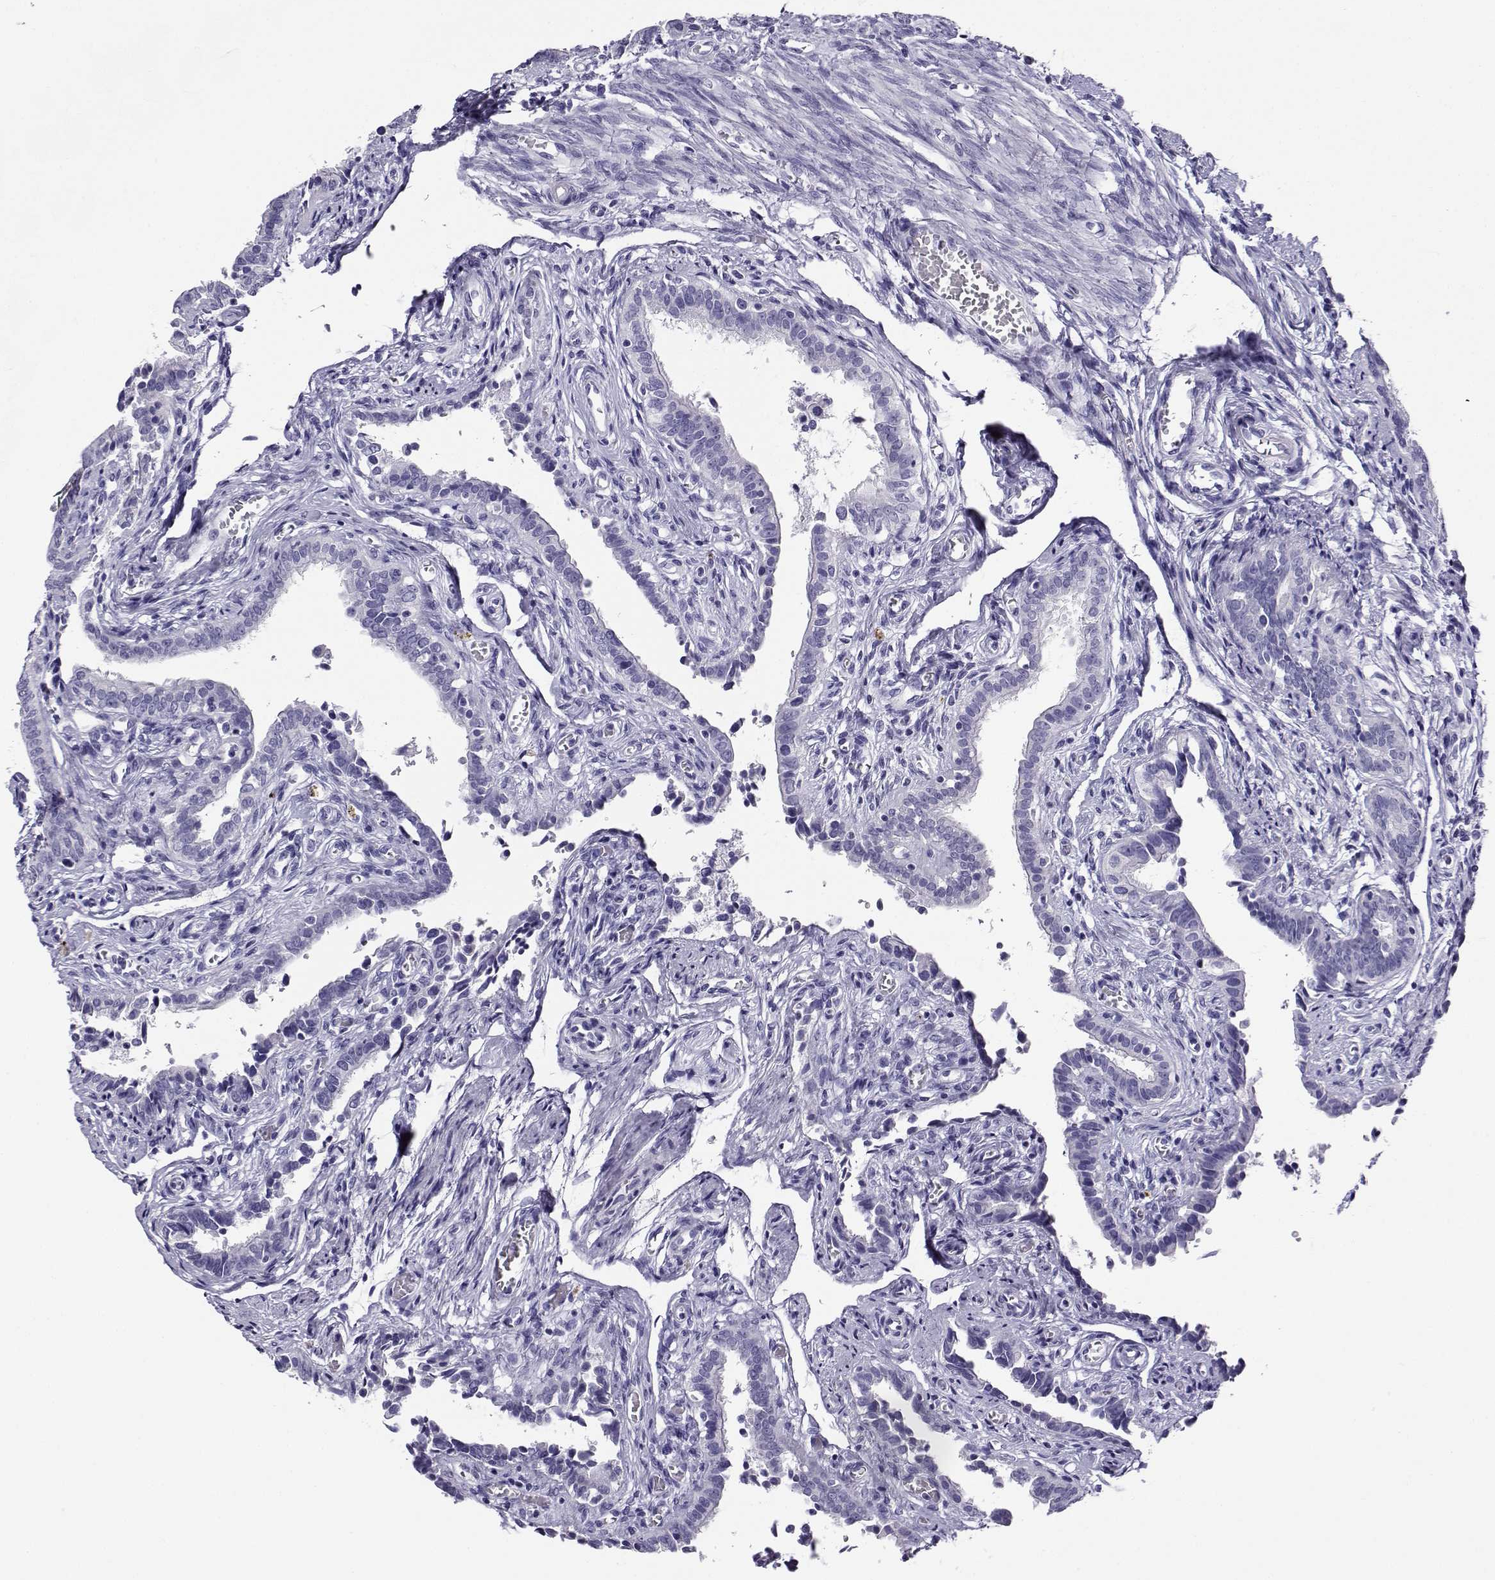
{"staining": {"intensity": "negative", "quantity": "none", "location": "none"}, "tissue": "fallopian tube", "cell_type": "Glandular cells", "image_type": "normal", "snomed": [{"axis": "morphology", "description": "Normal tissue, NOS"}, {"axis": "morphology", "description": "Carcinoma, endometroid"}, {"axis": "topography", "description": "Fallopian tube"}, {"axis": "topography", "description": "Ovary"}], "caption": "This is a photomicrograph of immunohistochemistry (IHC) staining of benign fallopian tube, which shows no positivity in glandular cells. (IHC, brightfield microscopy, high magnification).", "gene": "CABS1", "patient": {"sex": "female", "age": 42}}